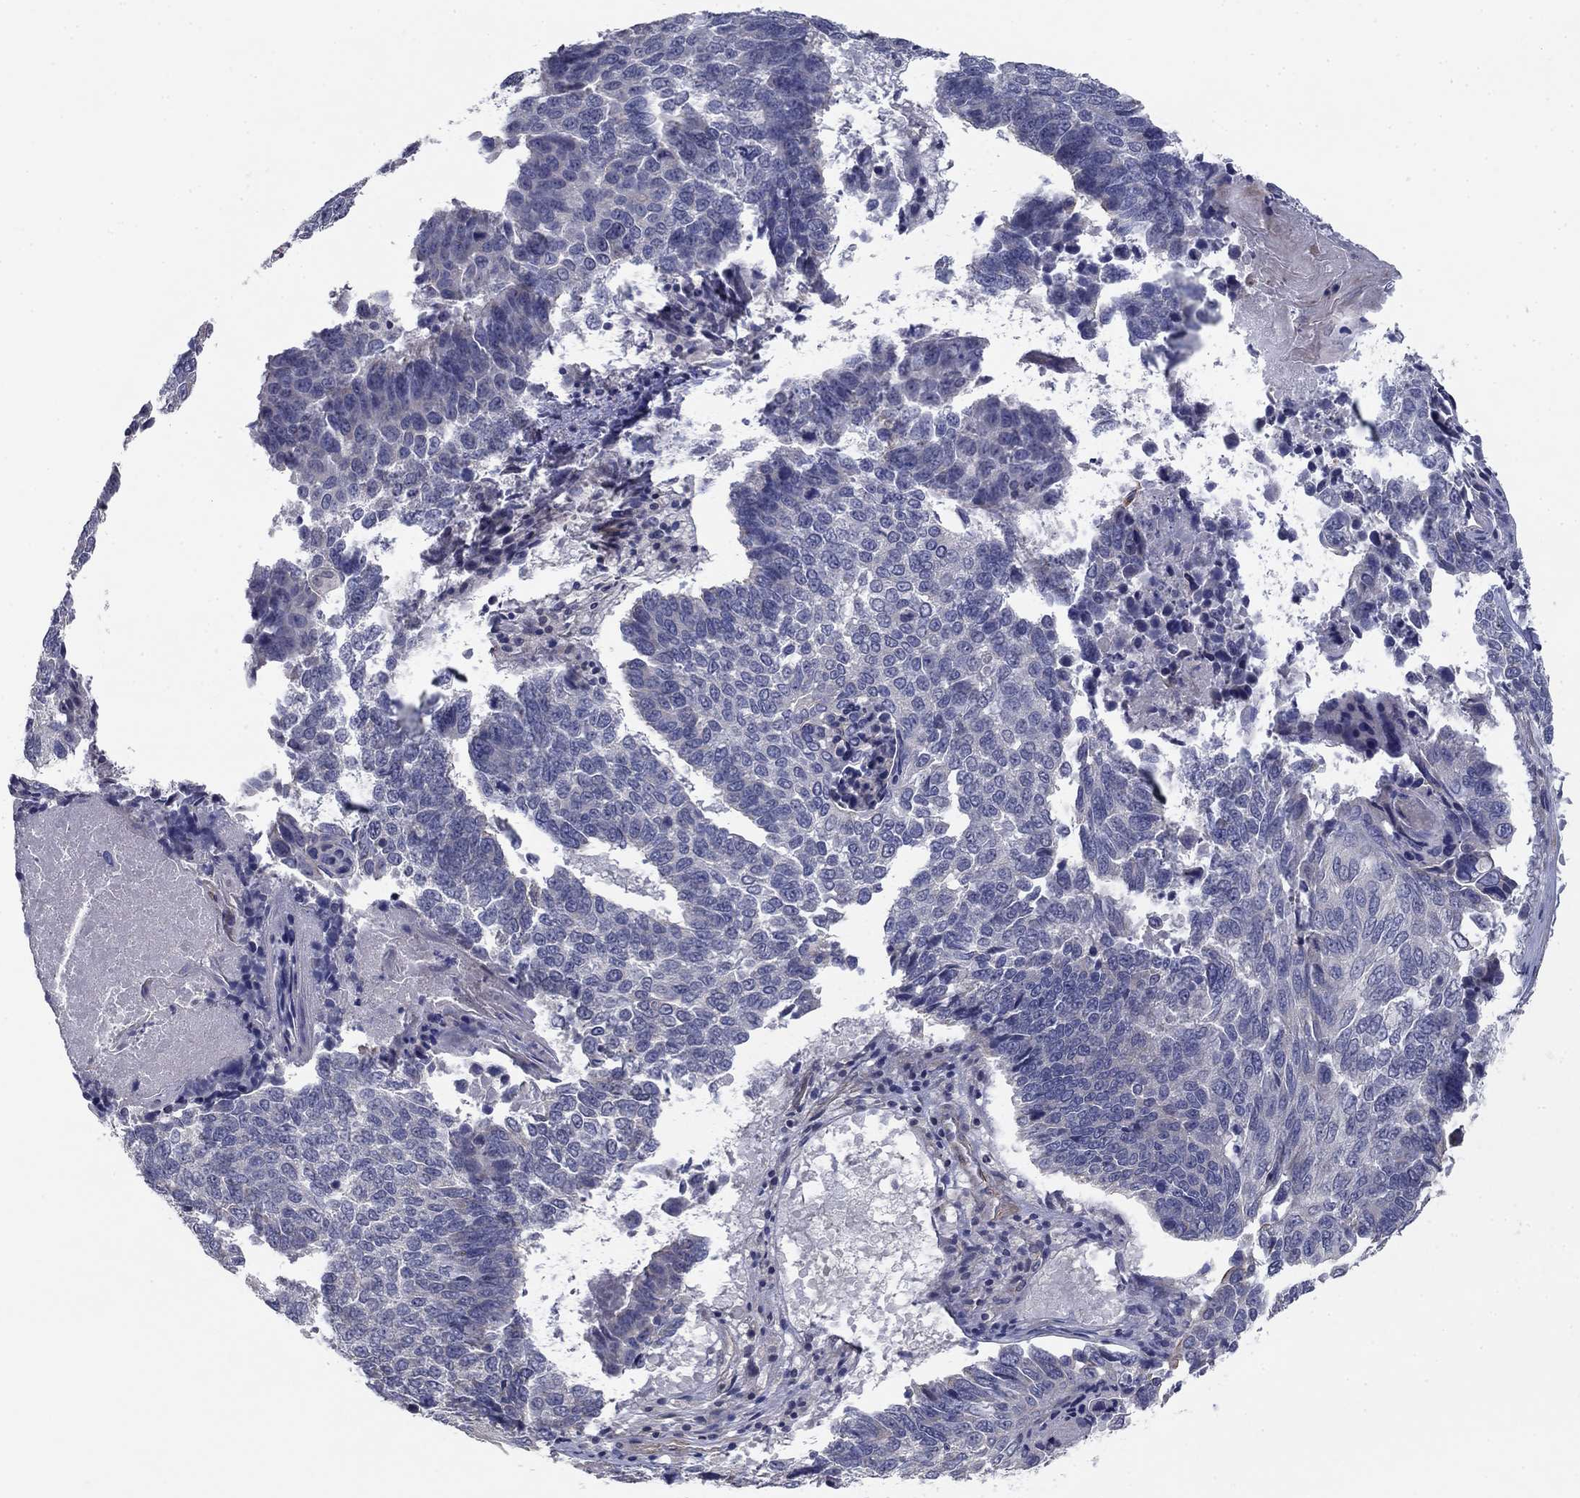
{"staining": {"intensity": "negative", "quantity": "none", "location": "none"}, "tissue": "lung cancer", "cell_type": "Tumor cells", "image_type": "cancer", "snomed": [{"axis": "morphology", "description": "Squamous cell carcinoma, NOS"}, {"axis": "topography", "description": "Lung"}], "caption": "Immunohistochemical staining of lung cancer displays no significant staining in tumor cells.", "gene": "GRK7", "patient": {"sex": "male", "age": 73}}